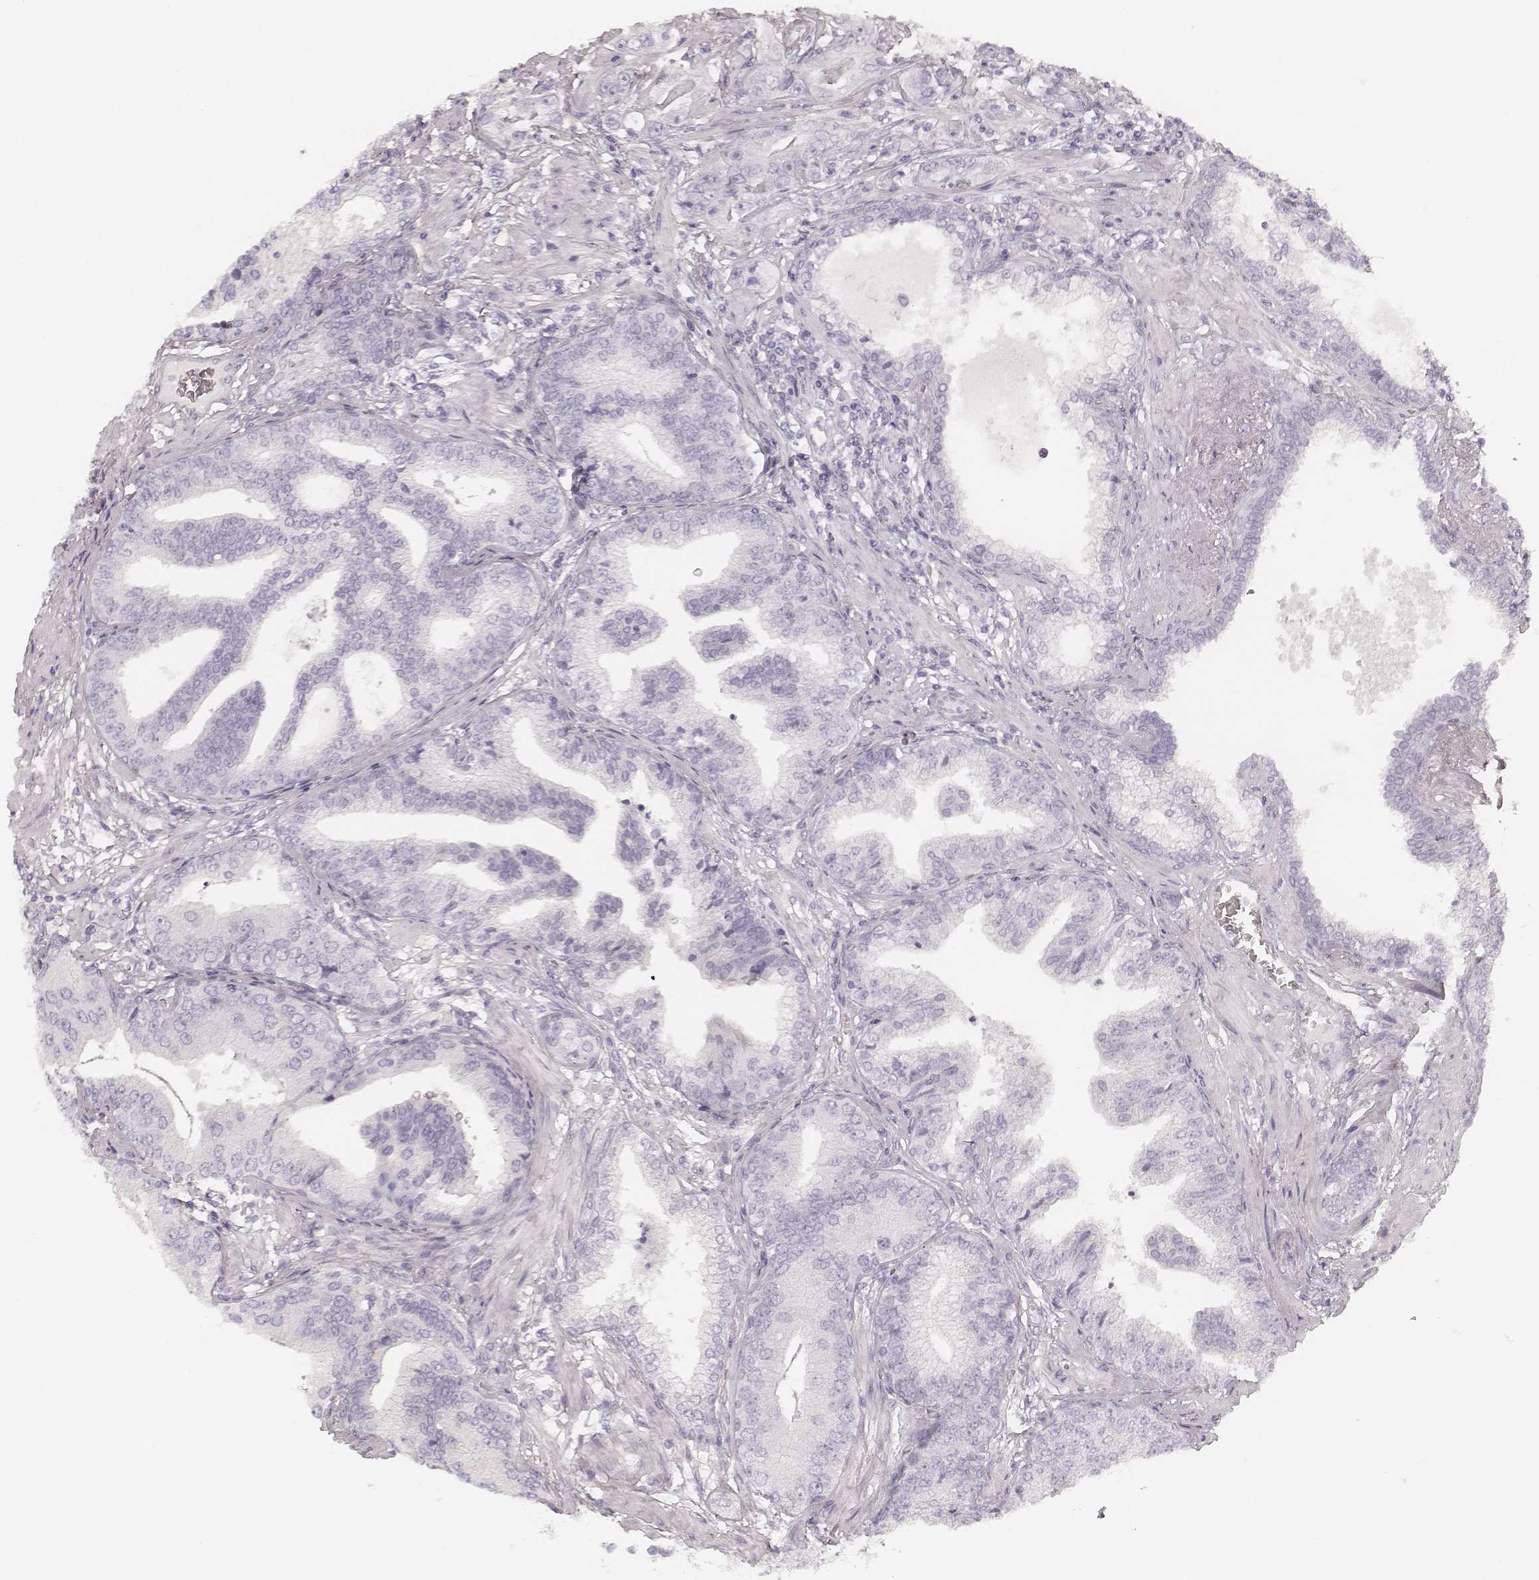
{"staining": {"intensity": "negative", "quantity": "none", "location": "none"}, "tissue": "prostate cancer", "cell_type": "Tumor cells", "image_type": "cancer", "snomed": [{"axis": "morphology", "description": "Adenocarcinoma, NOS"}, {"axis": "topography", "description": "Prostate"}], "caption": "IHC photomicrograph of neoplastic tissue: prostate cancer (adenocarcinoma) stained with DAB demonstrates no significant protein positivity in tumor cells.", "gene": "KRT82", "patient": {"sex": "male", "age": 64}}